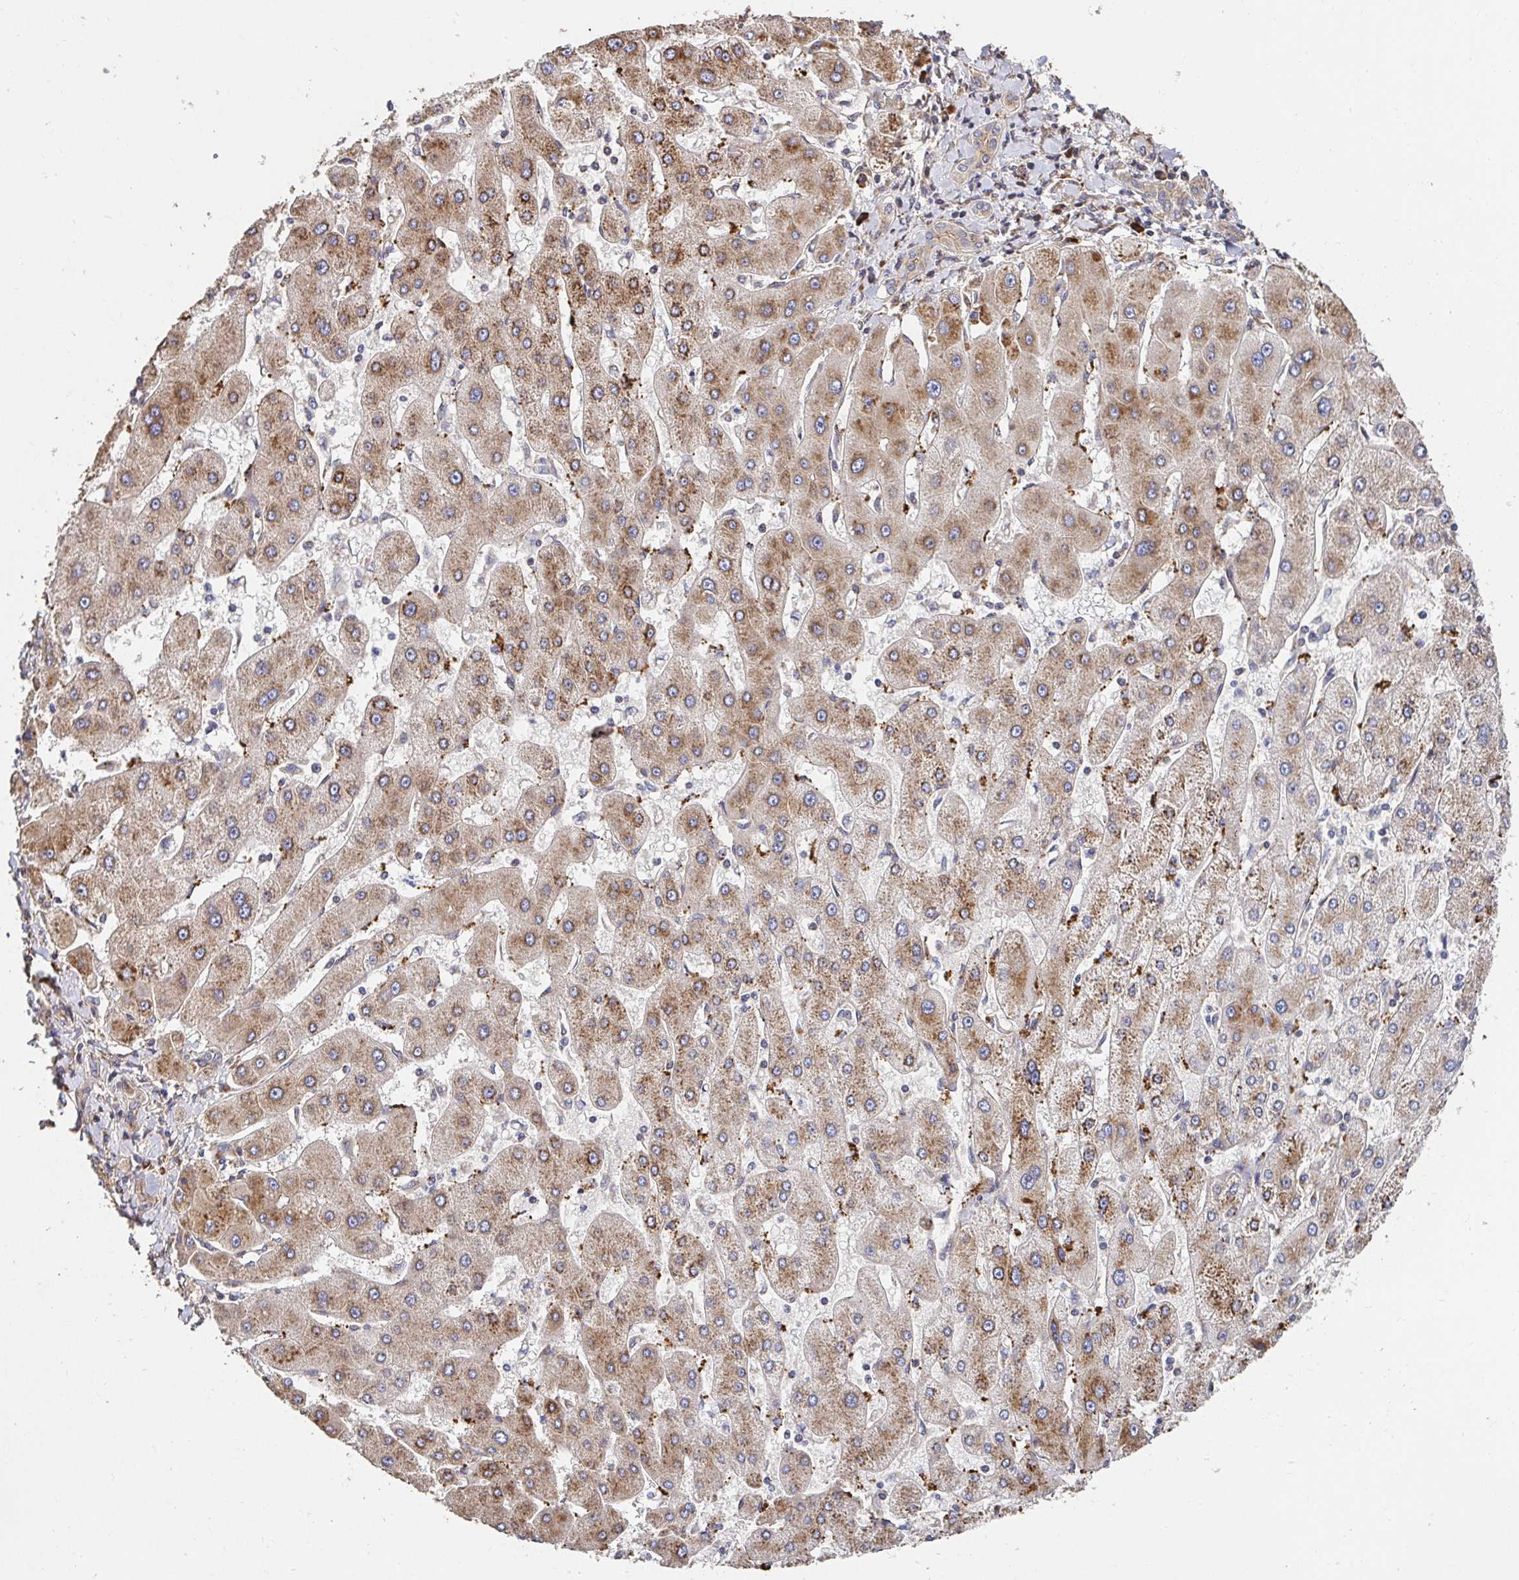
{"staining": {"intensity": "moderate", "quantity": ">75%", "location": "cytoplasmic/membranous"}, "tissue": "liver cancer", "cell_type": "Tumor cells", "image_type": "cancer", "snomed": [{"axis": "morphology", "description": "Cholangiocarcinoma"}, {"axis": "topography", "description": "Liver"}], "caption": "Tumor cells show moderate cytoplasmic/membranous staining in approximately >75% of cells in liver cholangiocarcinoma.", "gene": "APBB1", "patient": {"sex": "male", "age": 66}}